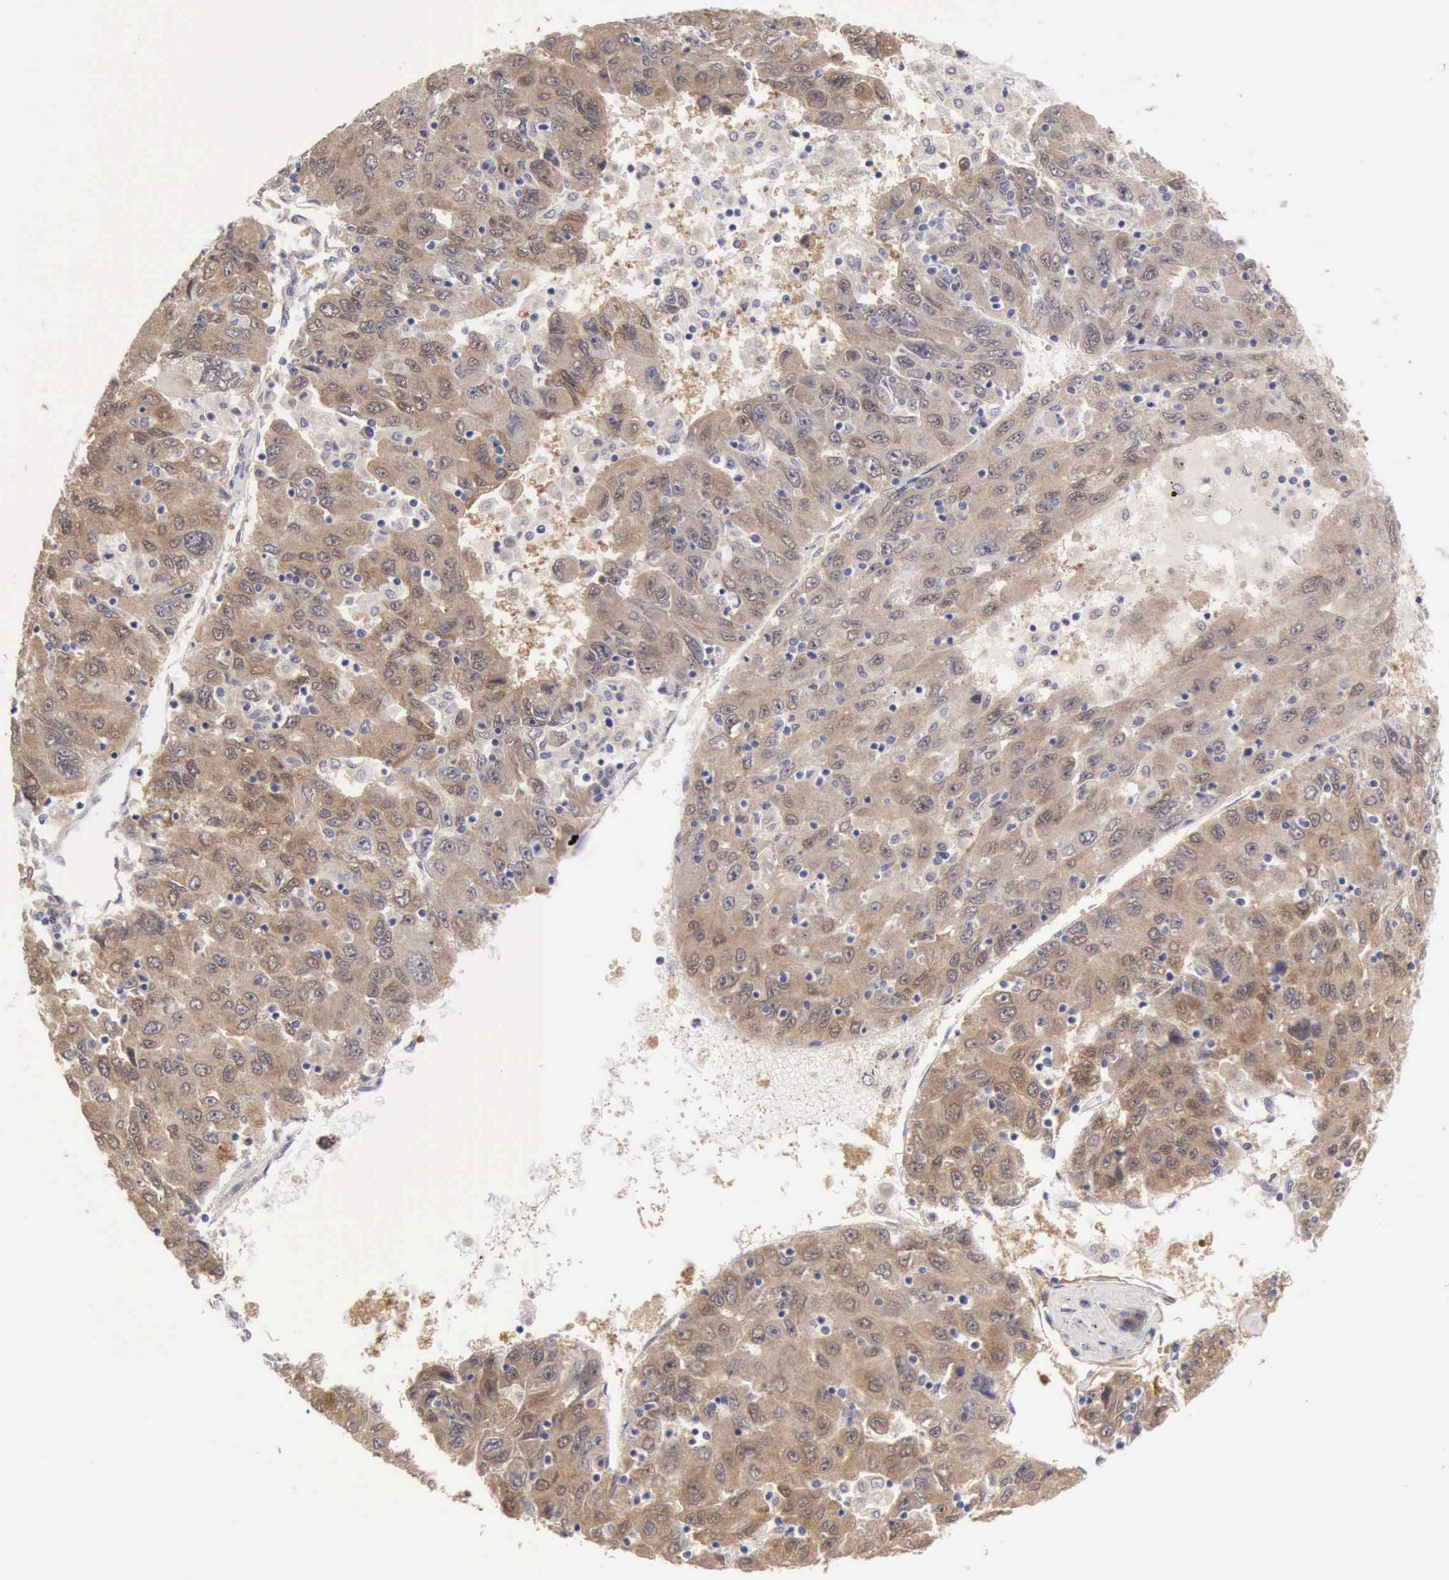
{"staining": {"intensity": "weak", "quantity": ">75%", "location": "cytoplasmic/membranous"}, "tissue": "liver cancer", "cell_type": "Tumor cells", "image_type": "cancer", "snomed": [{"axis": "morphology", "description": "Carcinoma, Hepatocellular, NOS"}, {"axis": "topography", "description": "Liver"}], "caption": "Immunohistochemical staining of human liver cancer (hepatocellular carcinoma) exhibits weak cytoplasmic/membranous protein expression in about >75% of tumor cells.", "gene": "PTGR2", "patient": {"sex": "male", "age": 49}}